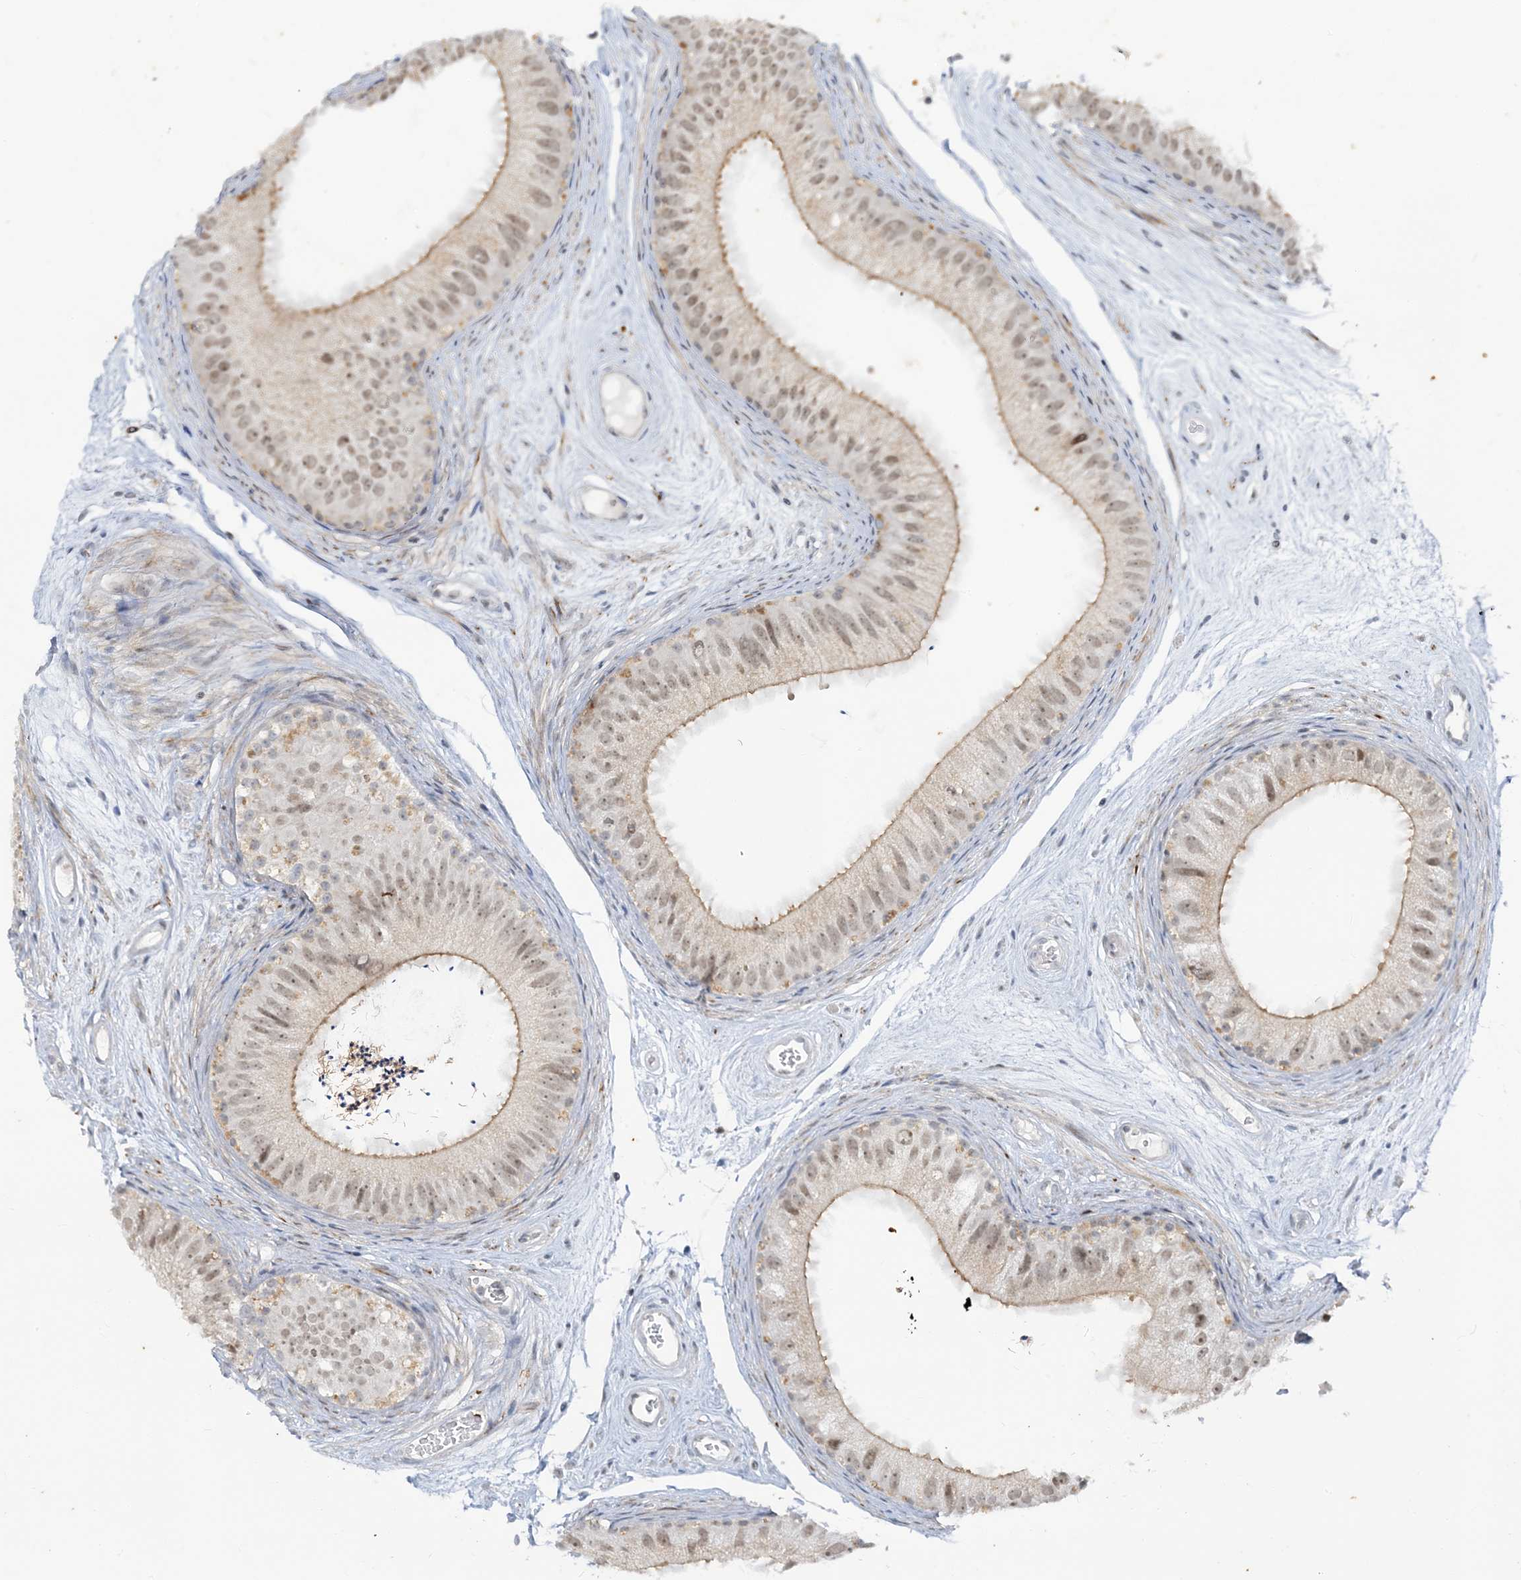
{"staining": {"intensity": "moderate", "quantity": "25%-75%", "location": "cytoplasmic/membranous,nuclear"}, "tissue": "epididymis", "cell_type": "Glandular cells", "image_type": "normal", "snomed": [{"axis": "morphology", "description": "Normal tissue, NOS"}, {"axis": "topography", "description": "Epididymis"}], "caption": "This is a photomicrograph of IHC staining of benign epididymis, which shows moderate expression in the cytoplasmic/membranous,nuclear of glandular cells.", "gene": "LEXM", "patient": {"sex": "male", "age": 77}}